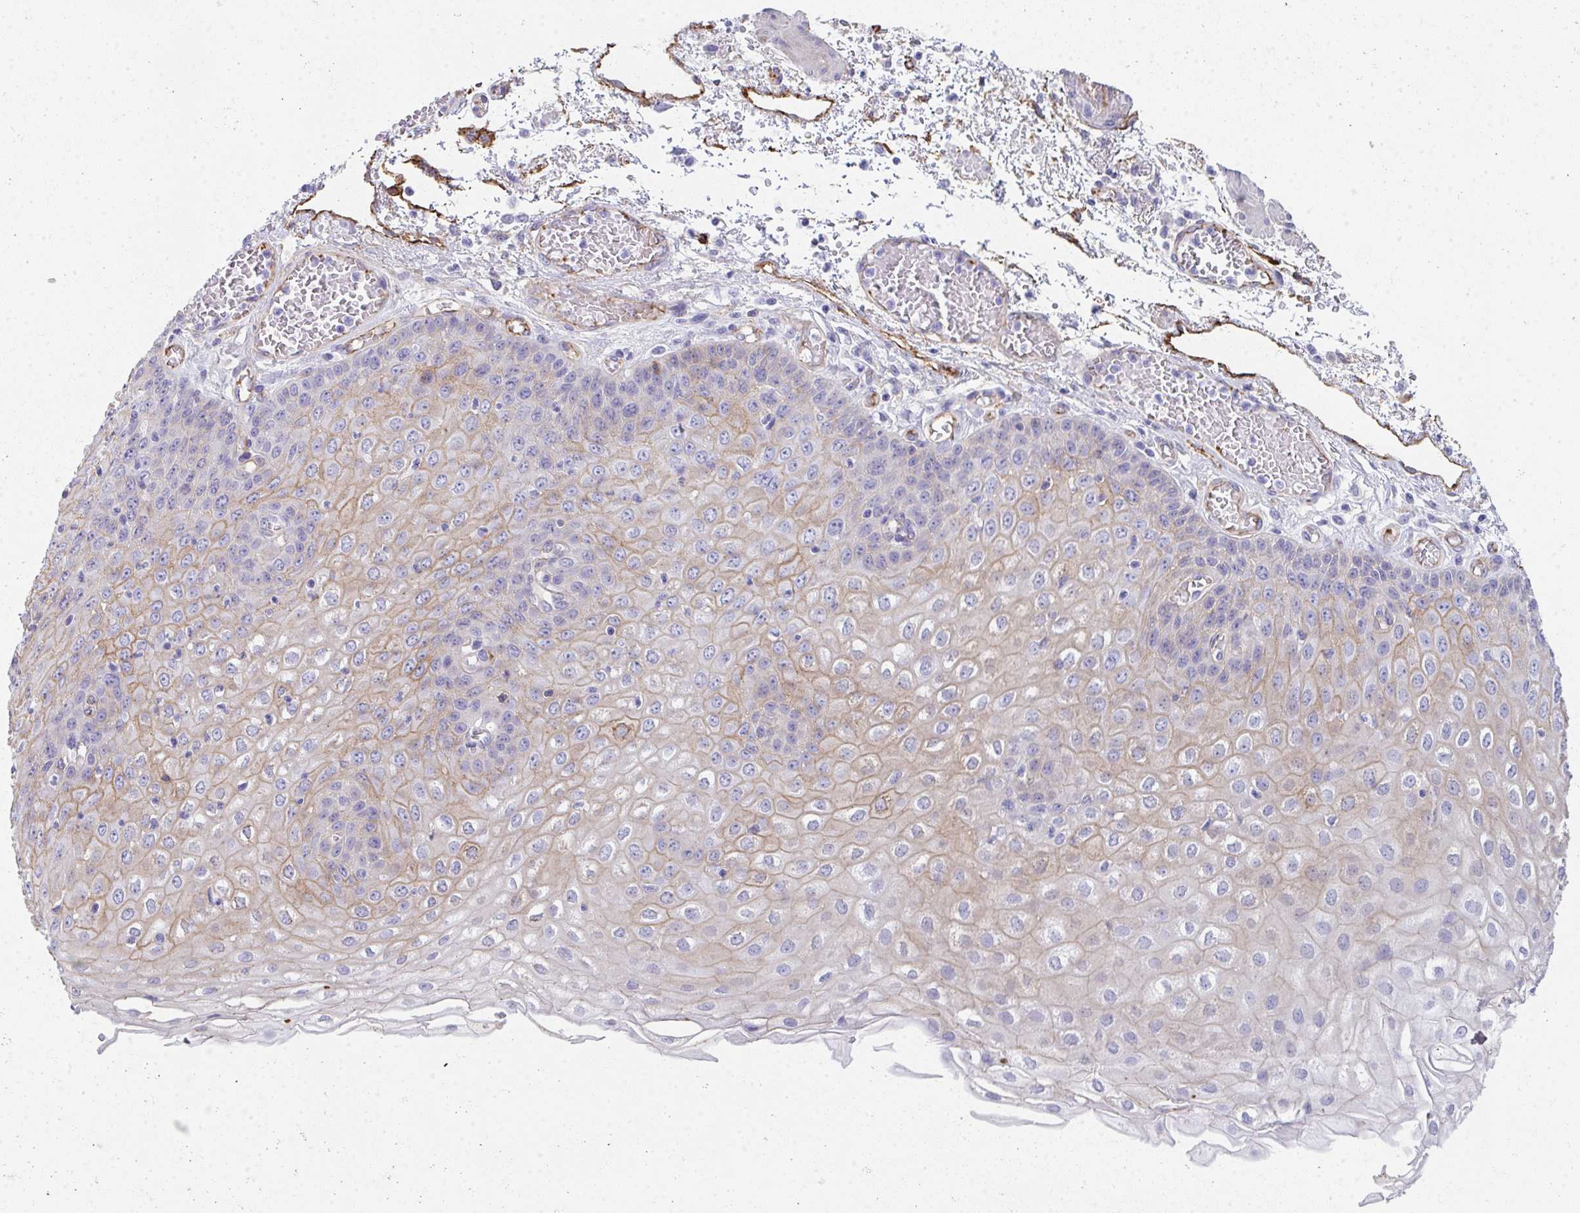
{"staining": {"intensity": "weak", "quantity": "25%-75%", "location": "cytoplasmic/membranous"}, "tissue": "esophagus", "cell_type": "Squamous epithelial cells", "image_type": "normal", "snomed": [{"axis": "morphology", "description": "Normal tissue, NOS"}, {"axis": "morphology", "description": "Adenocarcinoma, NOS"}, {"axis": "topography", "description": "Esophagus"}], "caption": "Brown immunohistochemical staining in unremarkable human esophagus shows weak cytoplasmic/membranous expression in approximately 25%-75% of squamous epithelial cells.", "gene": "DBN1", "patient": {"sex": "male", "age": 81}}